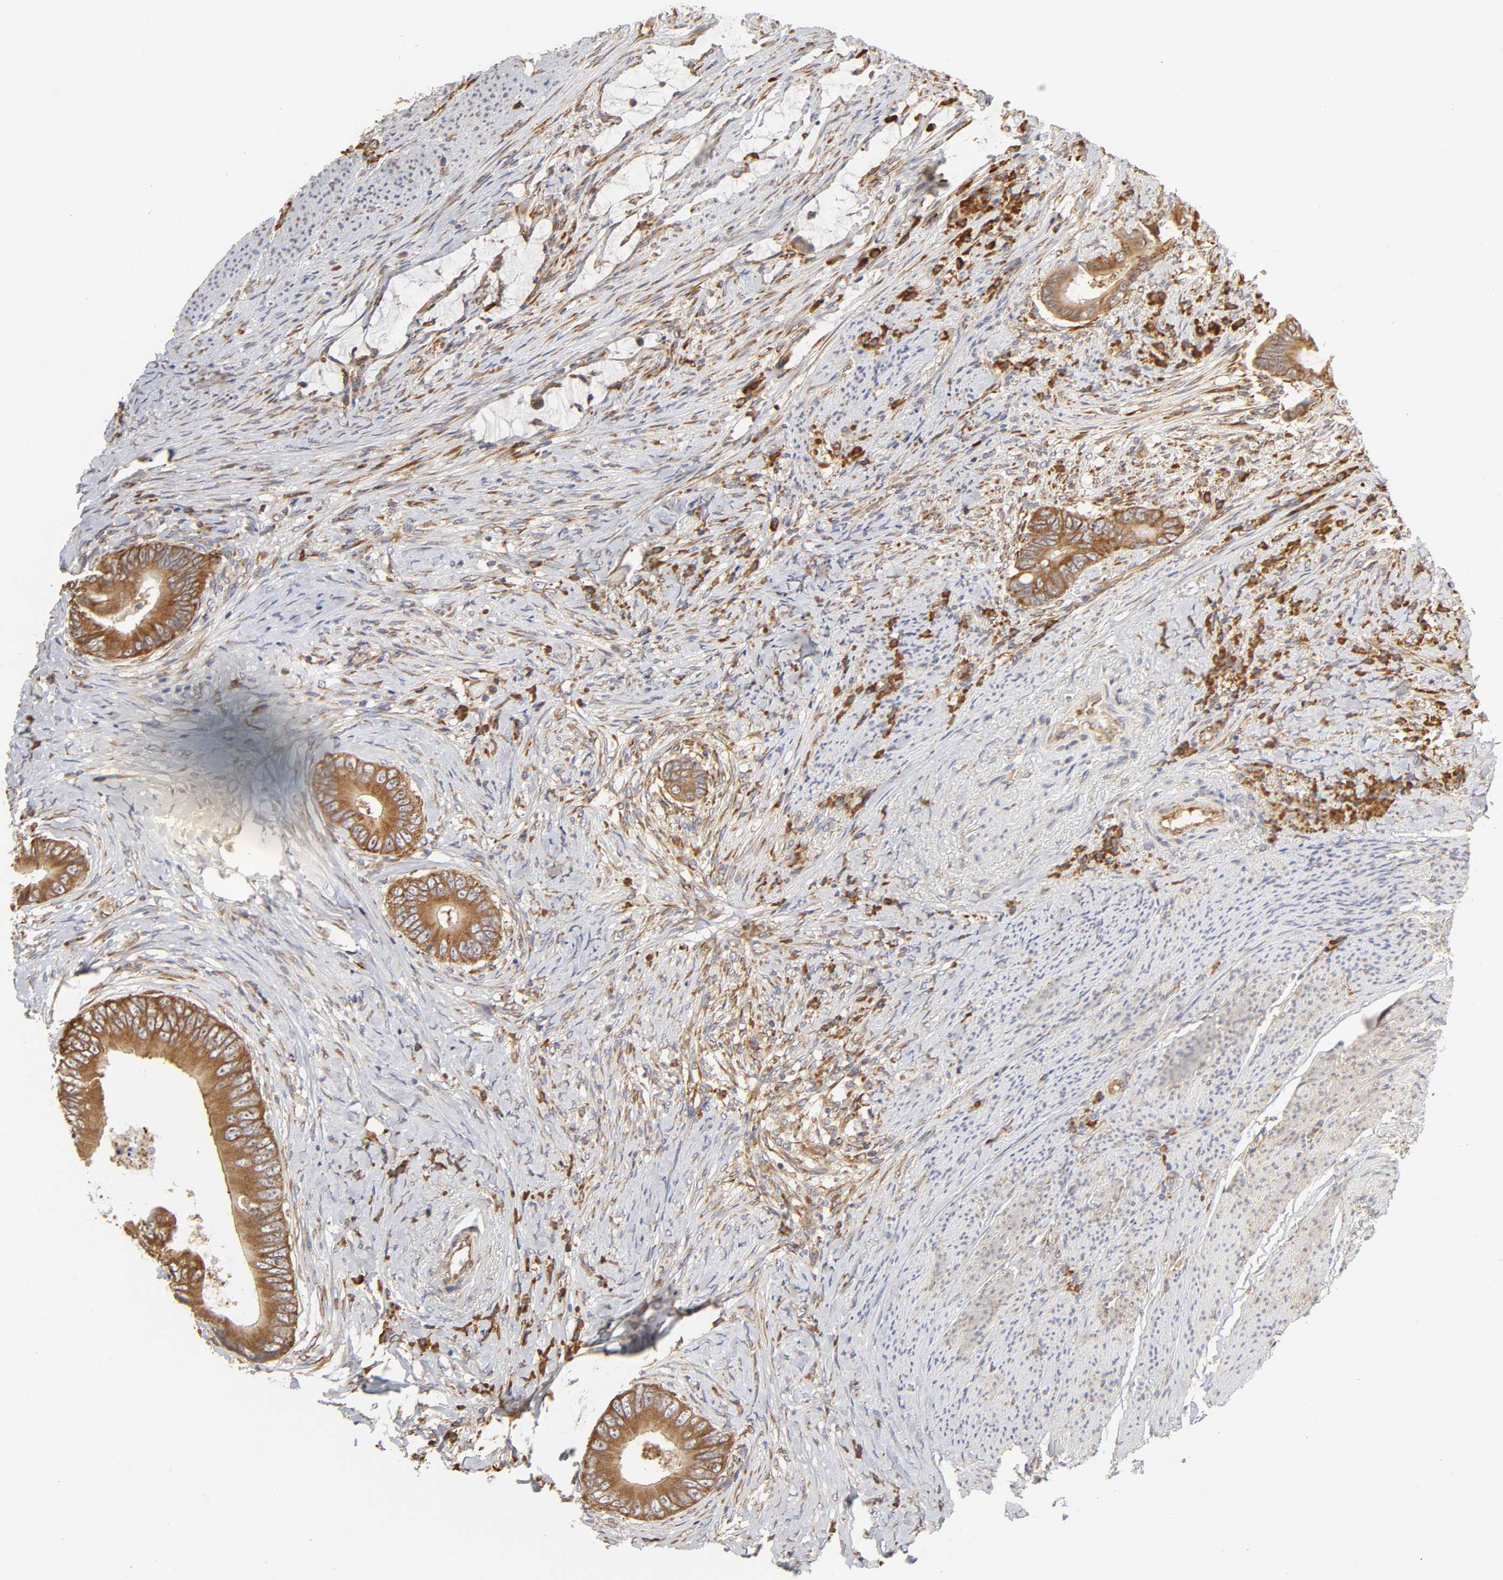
{"staining": {"intensity": "moderate", "quantity": ">75%", "location": "cytoplasmic/membranous"}, "tissue": "colorectal cancer", "cell_type": "Tumor cells", "image_type": "cancer", "snomed": [{"axis": "morphology", "description": "Normal tissue, NOS"}, {"axis": "morphology", "description": "Adenocarcinoma, NOS"}, {"axis": "topography", "description": "Rectum"}, {"axis": "topography", "description": "Peripheral nerve tissue"}], "caption": "A brown stain labels moderate cytoplasmic/membranous positivity of a protein in human colorectal adenocarcinoma tumor cells.", "gene": "RPL14", "patient": {"sex": "female", "age": 77}}